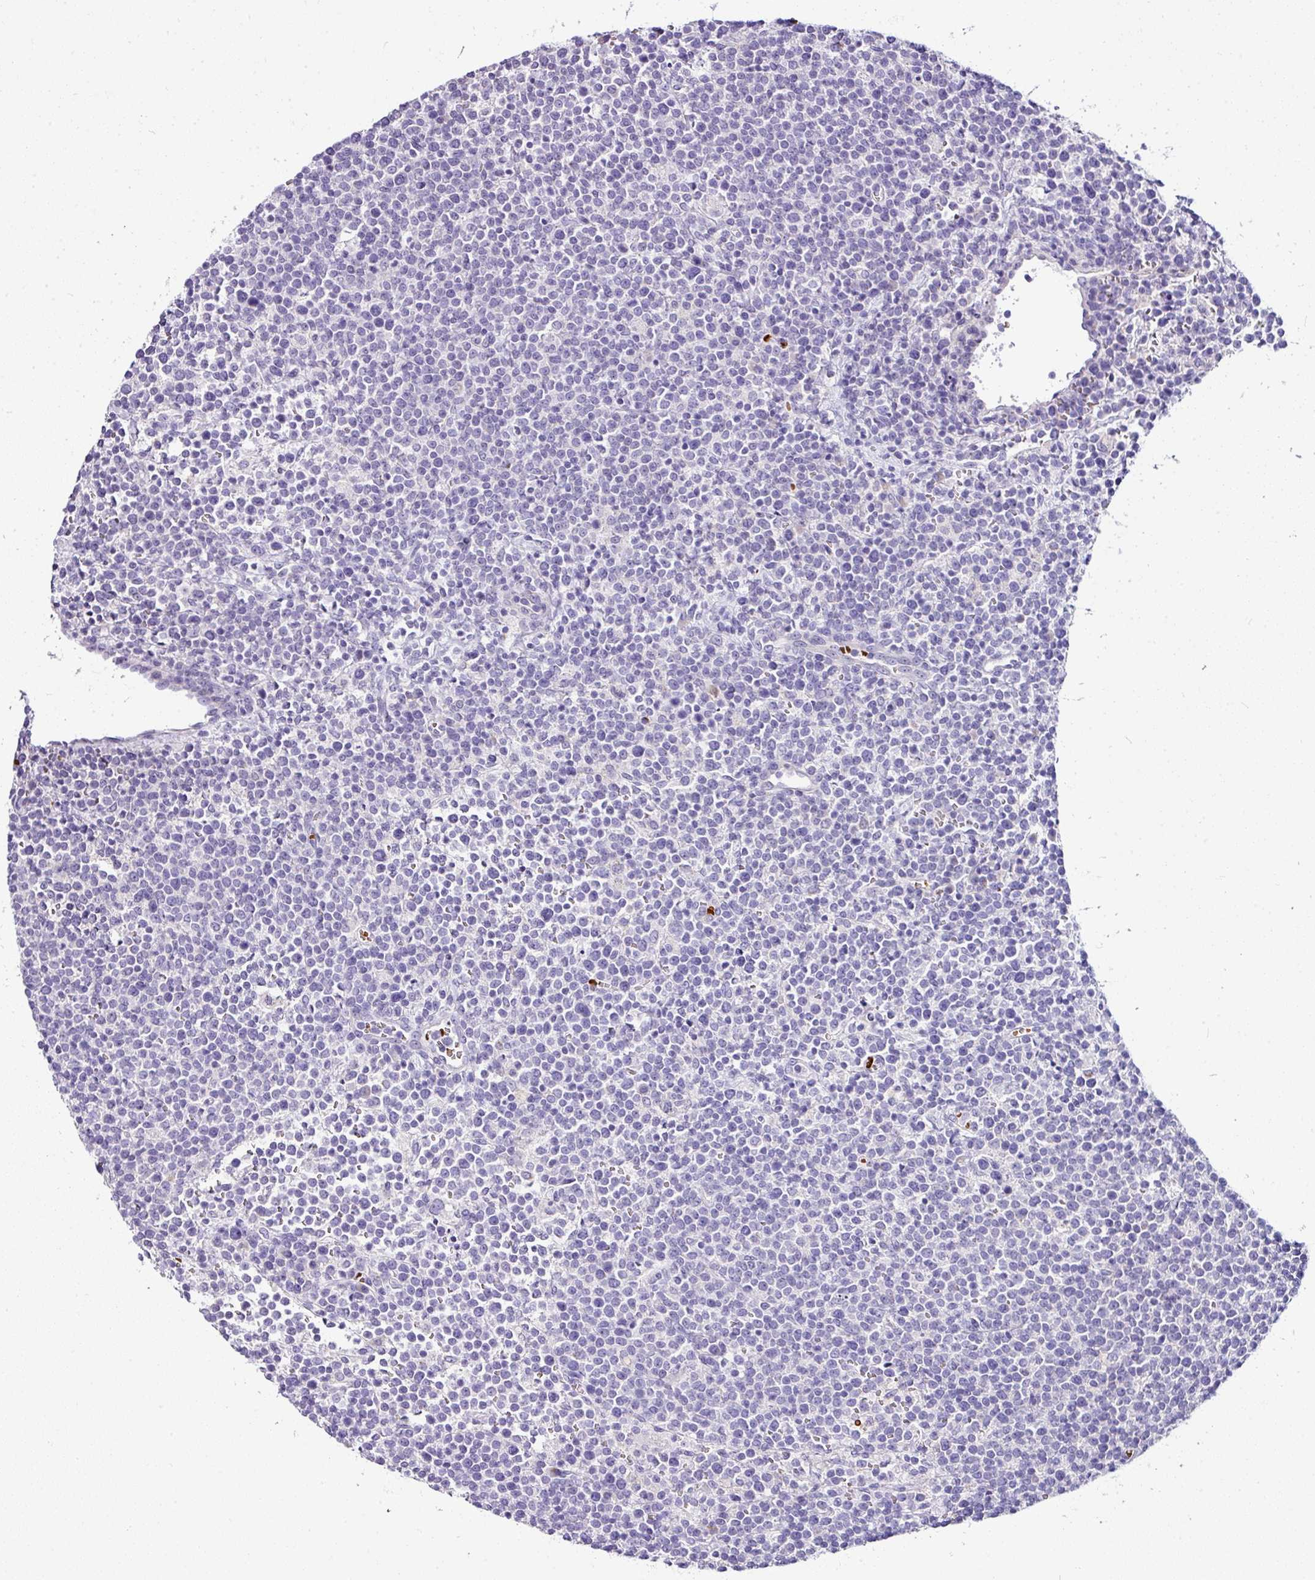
{"staining": {"intensity": "negative", "quantity": "none", "location": "none"}, "tissue": "lymphoma", "cell_type": "Tumor cells", "image_type": "cancer", "snomed": [{"axis": "morphology", "description": "Malignant lymphoma, non-Hodgkin's type, High grade"}, {"axis": "topography", "description": "Lymph node"}], "caption": "Immunohistochemistry (IHC) of human lymphoma shows no expression in tumor cells.", "gene": "NAPSA", "patient": {"sex": "male", "age": 61}}